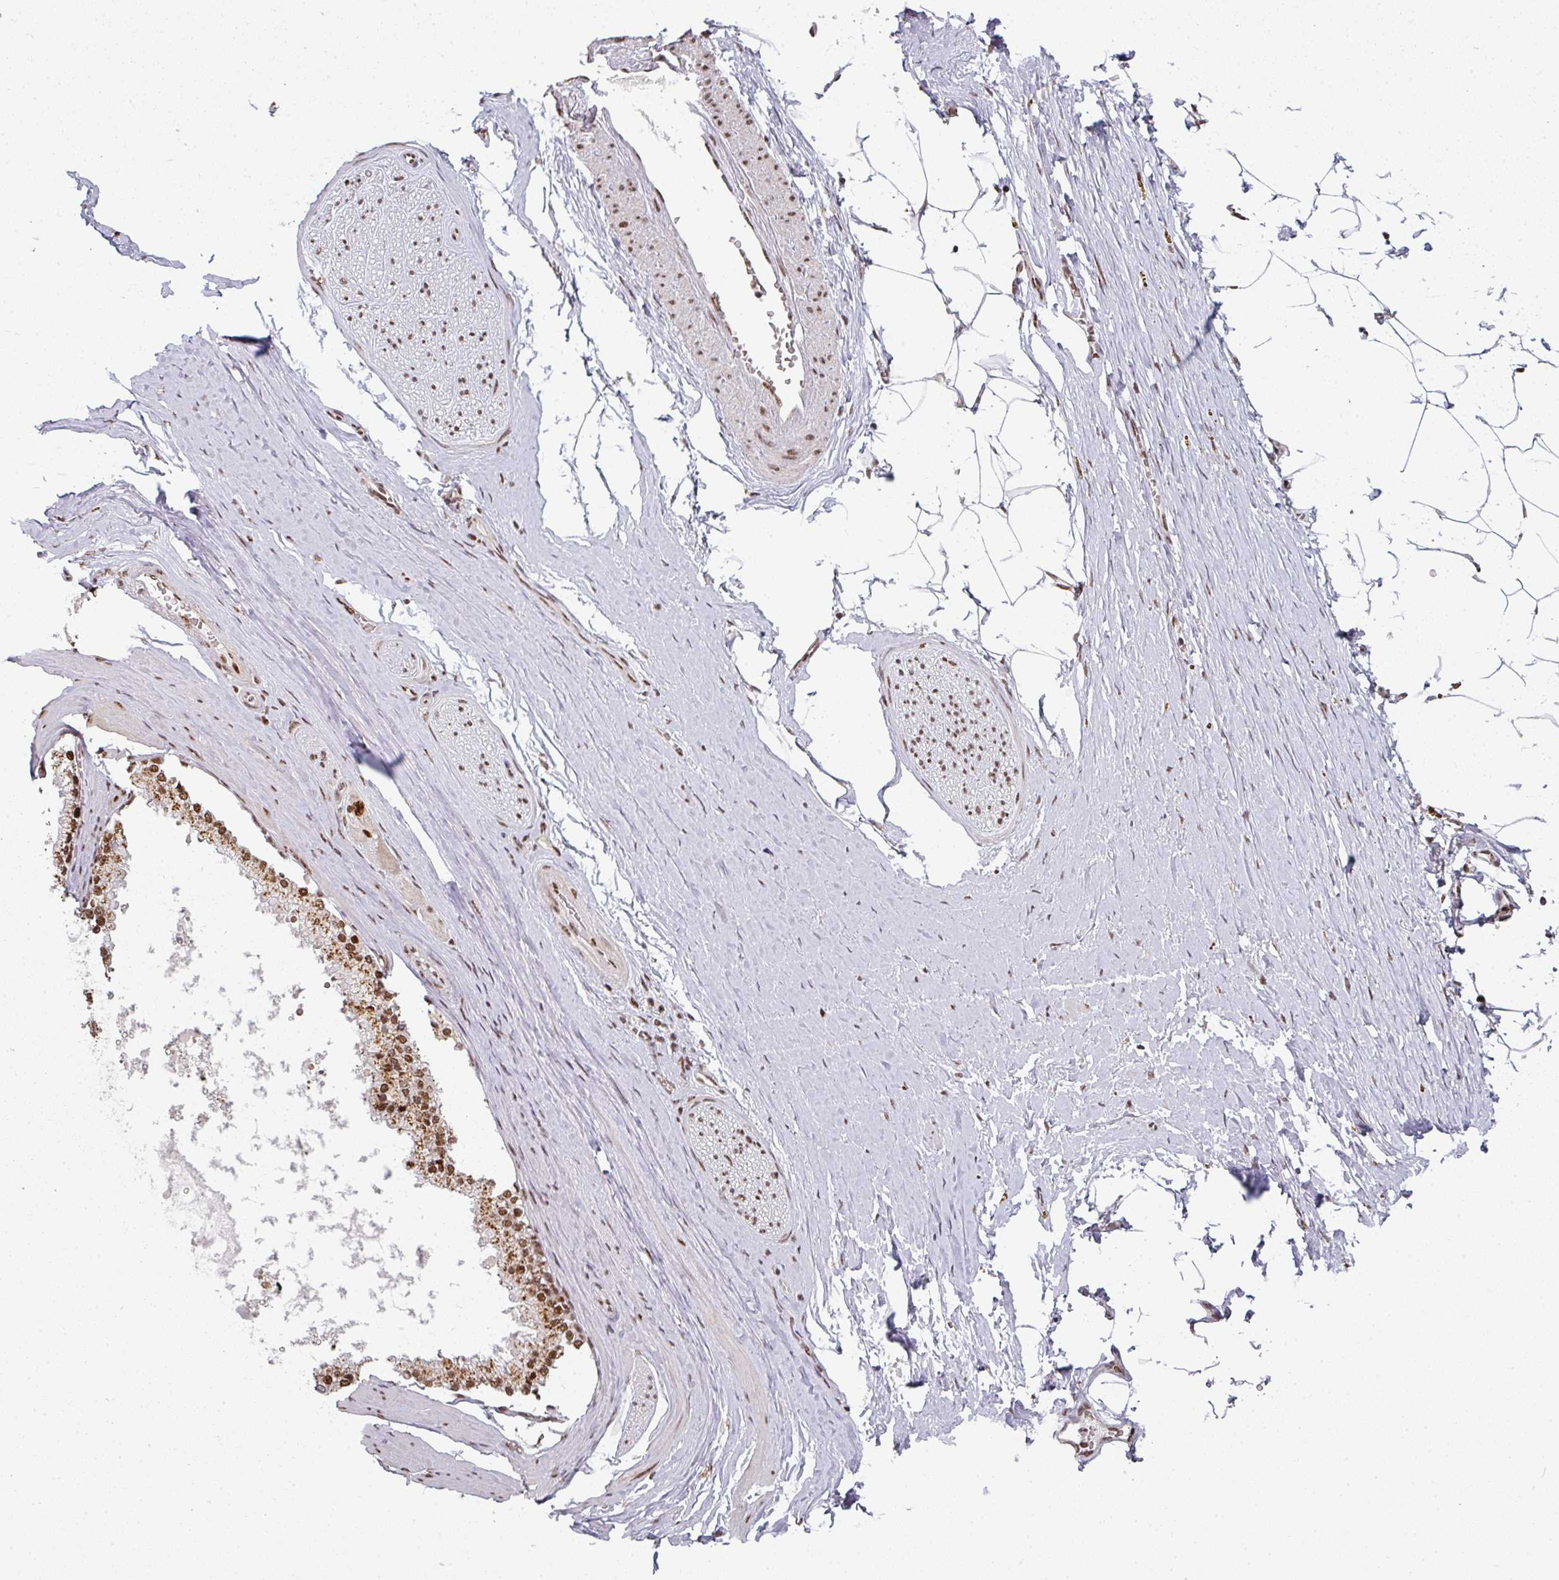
{"staining": {"intensity": "moderate", "quantity": "<25%", "location": "nuclear"}, "tissue": "adipose tissue", "cell_type": "Adipocytes", "image_type": "normal", "snomed": [{"axis": "morphology", "description": "Normal tissue, NOS"}, {"axis": "morphology", "description": "Adenocarcinoma, High grade"}, {"axis": "topography", "description": "Prostate"}, {"axis": "topography", "description": "Peripheral nerve tissue"}], "caption": "Brown immunohistochemical staining in unremarkable adipose tissue reveals moderate nuclear expression in approximately <25% of adipocytes.", "gene": "SIK3", "patient": {"sex": "male", "age": 68}}